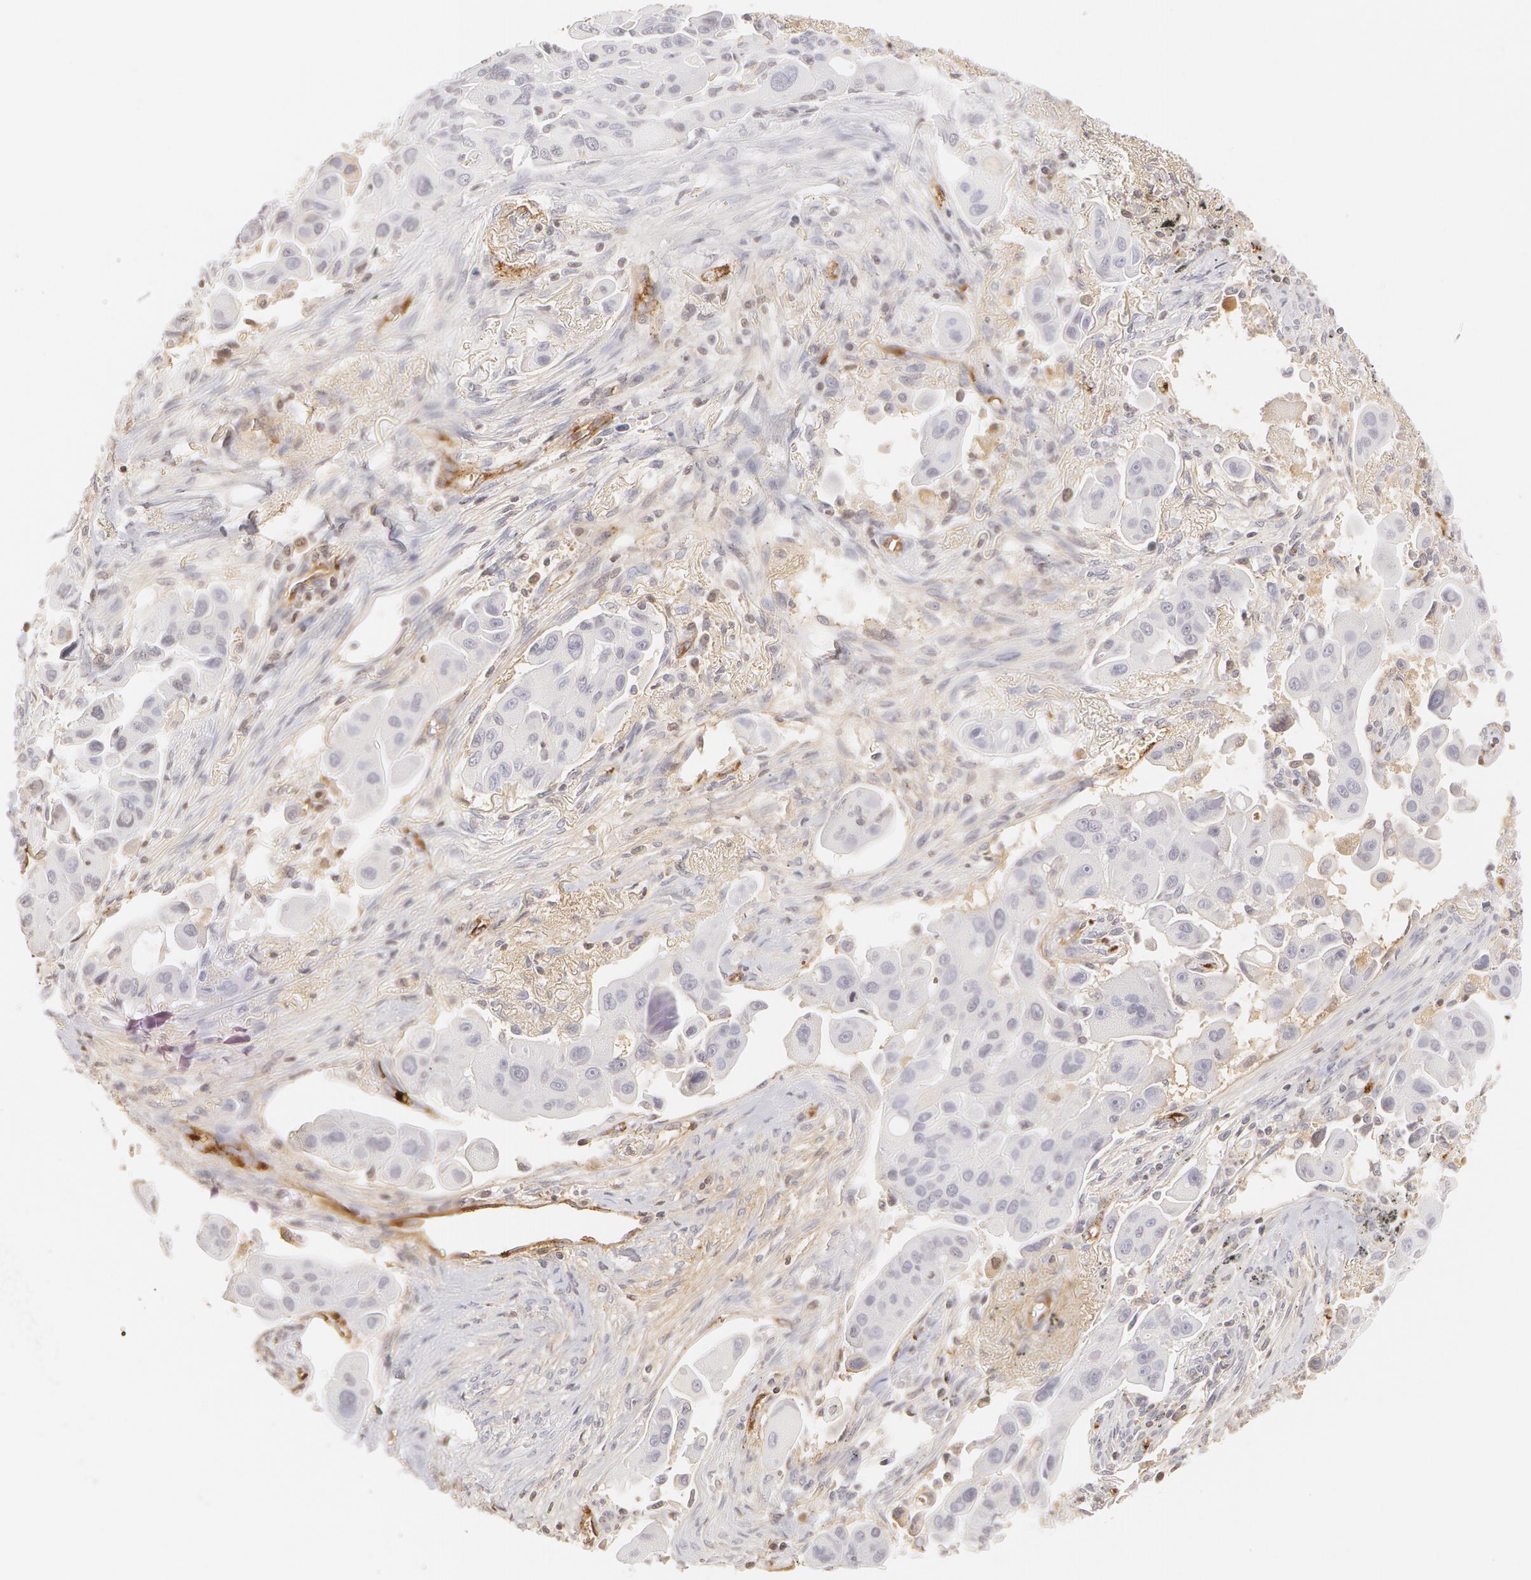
{"staining": {"intensity": "negative", "quantity": "none", "location": "none"}, "tissue": "lung cancer", "cell_type": "Tumor cells", "image_type": "cancer", "snomed": [{"axis": "morphology", "description": "Adenocarcinoma, NOS"}, {"axis": "topography", "description": "Lung"}], "caption": "IHC photomicrograph of human adenocarcinoma (lung) stained for a protein (brown), which demonstrates no staining in tumor cells. The staining is performed using DAB (3,3'-diaminobenzidine) brown chromogen with nuclei counter-stained in using hematoxylin.", "gene": "VWF", "patient": {"sex": "male", "age": 68}}